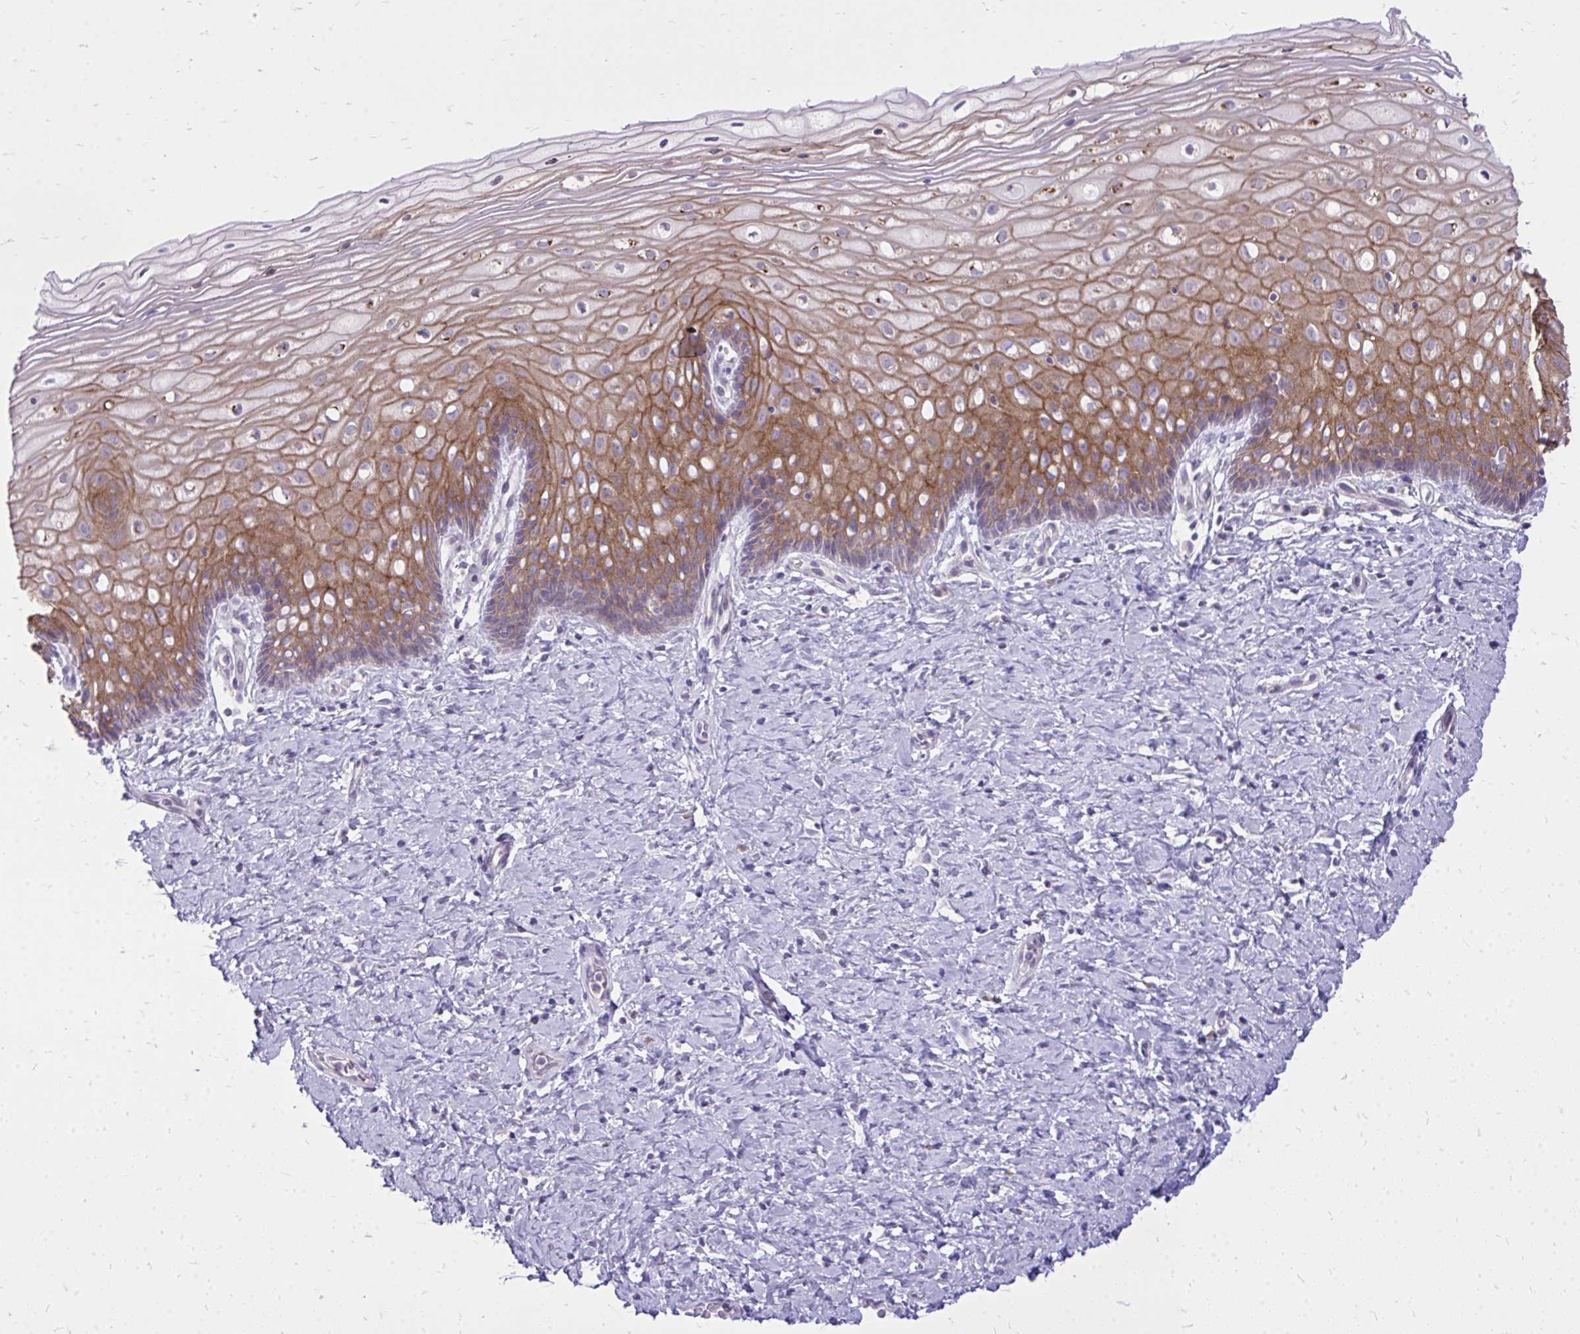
{"staining": {"intensity": "strong", "quantity": ">75%", "location": "cytoplasmic/membranous"}, "tissue": "cervix", "cell_type": "Glandular cells", "image_type": "normal", "snomed": [{"axis": "morphology", "description": "Normal tissue, NOS"}, {"axis": "topography", "description": "Cervix"}], "caption": "Brown immunohistochemical staining in unremarkable human cervix shows strong cytoplasmic/membranous expression in about >75% of glandular cells. The staining is performed using DAB (3,3'-diaminobenzidine) brown chromogen to label protein expression. The nuclei are counter-stained blue using hematoxylin.", "gene": "SPTBN2", "patient": {"sex": "female", "age": 37}}